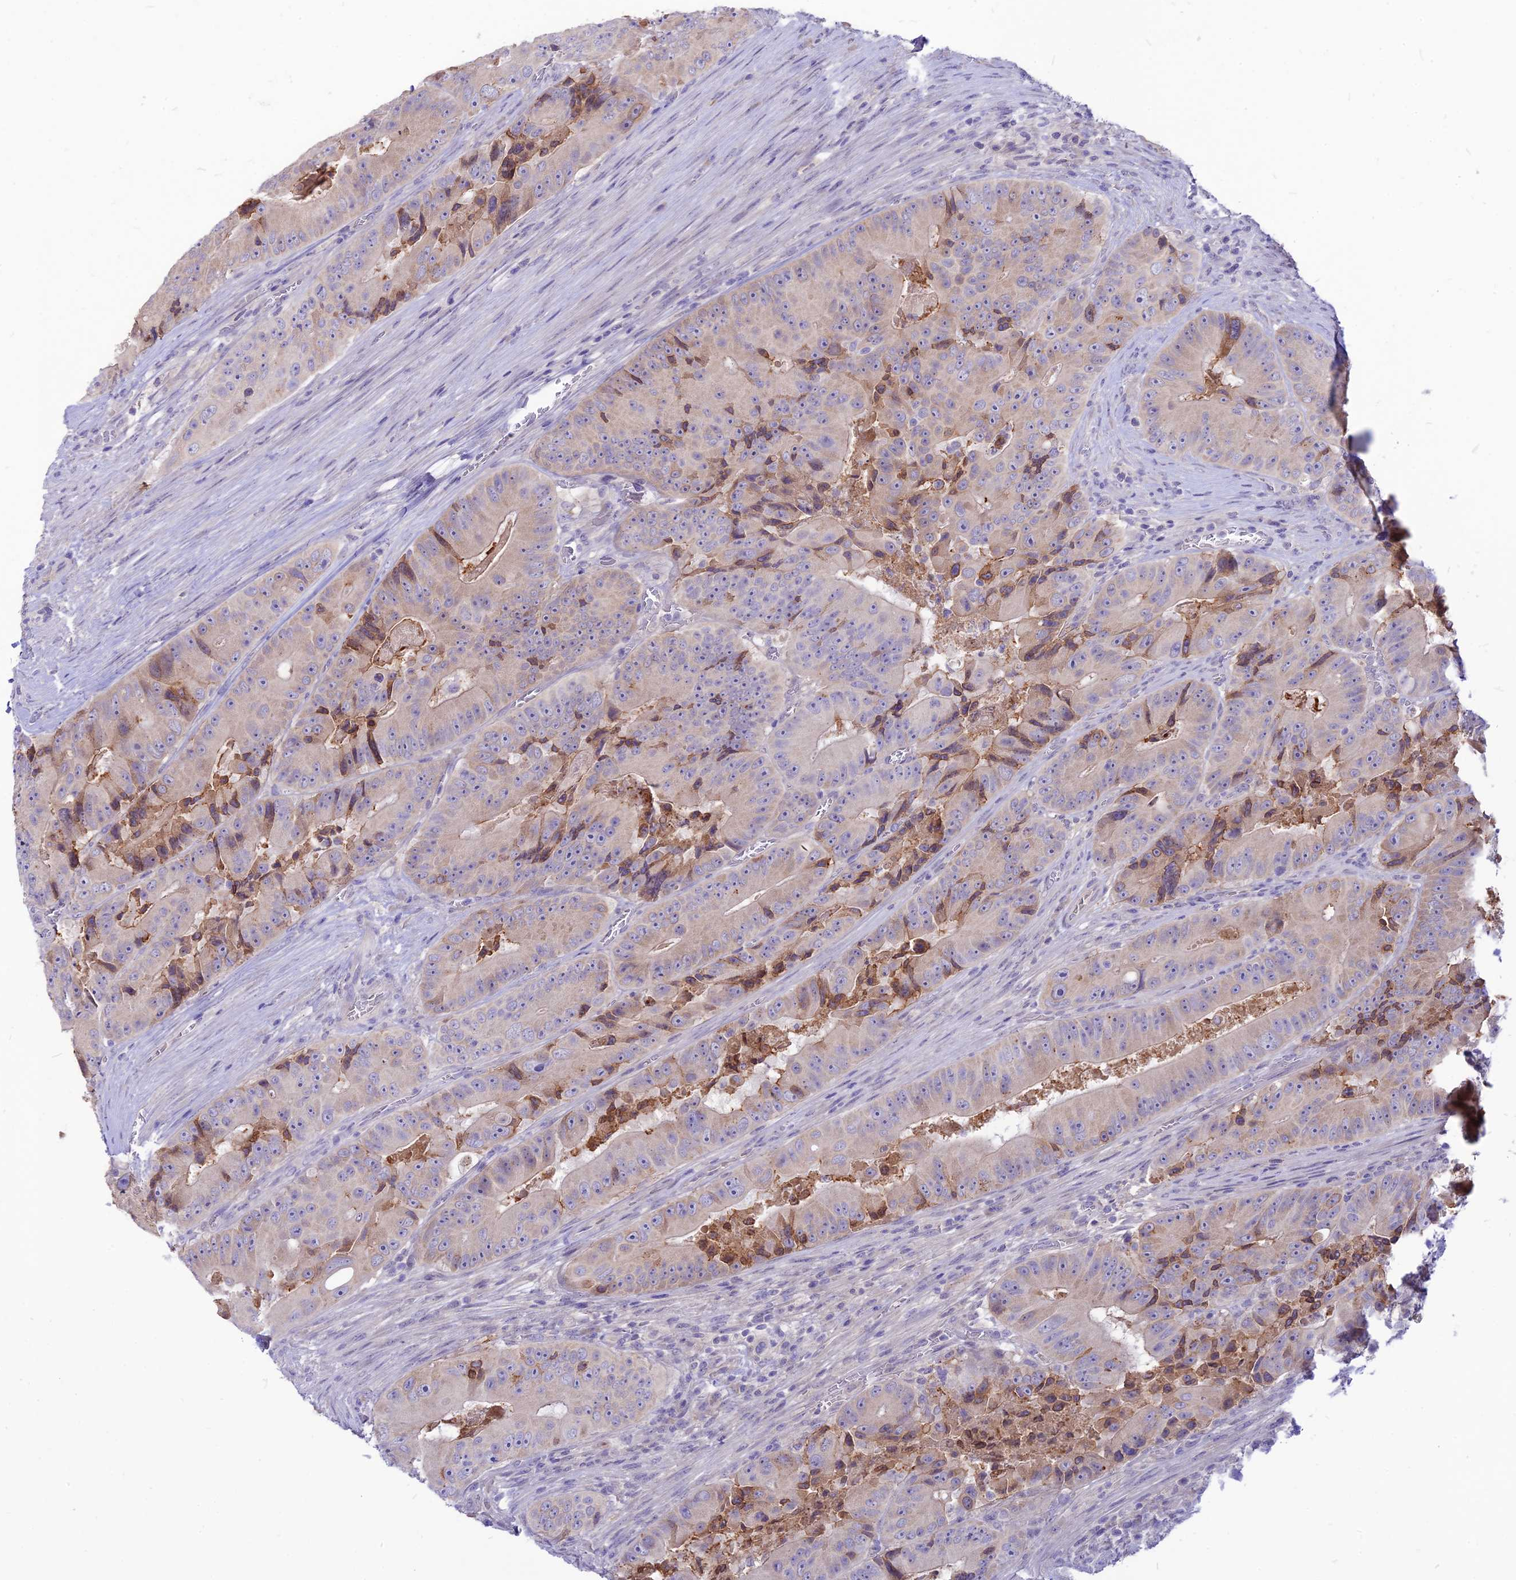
{"staining": {"intensity": "moderate", "quantity": "<25%", "location": "cytoplasmic/membranous"}, "tissue": "colorectal cancer", "cell_type": "Tumor cells", "image_type": "cancer", "snomed": [{"axis": "morphology", "description": "Adenocarcinoma, NOS"}, {"axis": "topography", "description": "Colon"}], "caption": "Brown immunohistochemical staining in colorectal cancer (adenocarcinoma) displays moderate cytoplasmic/membranous expression in about <25% of tumor cells. Using DAB (3,3'-diaminobenzidine) (brown) and hematoxylin (blue) stains, captured at high magnification using brightfield microscopy.", "gene": "CZIB", "patient": {"sex": "female", "age": 86}}